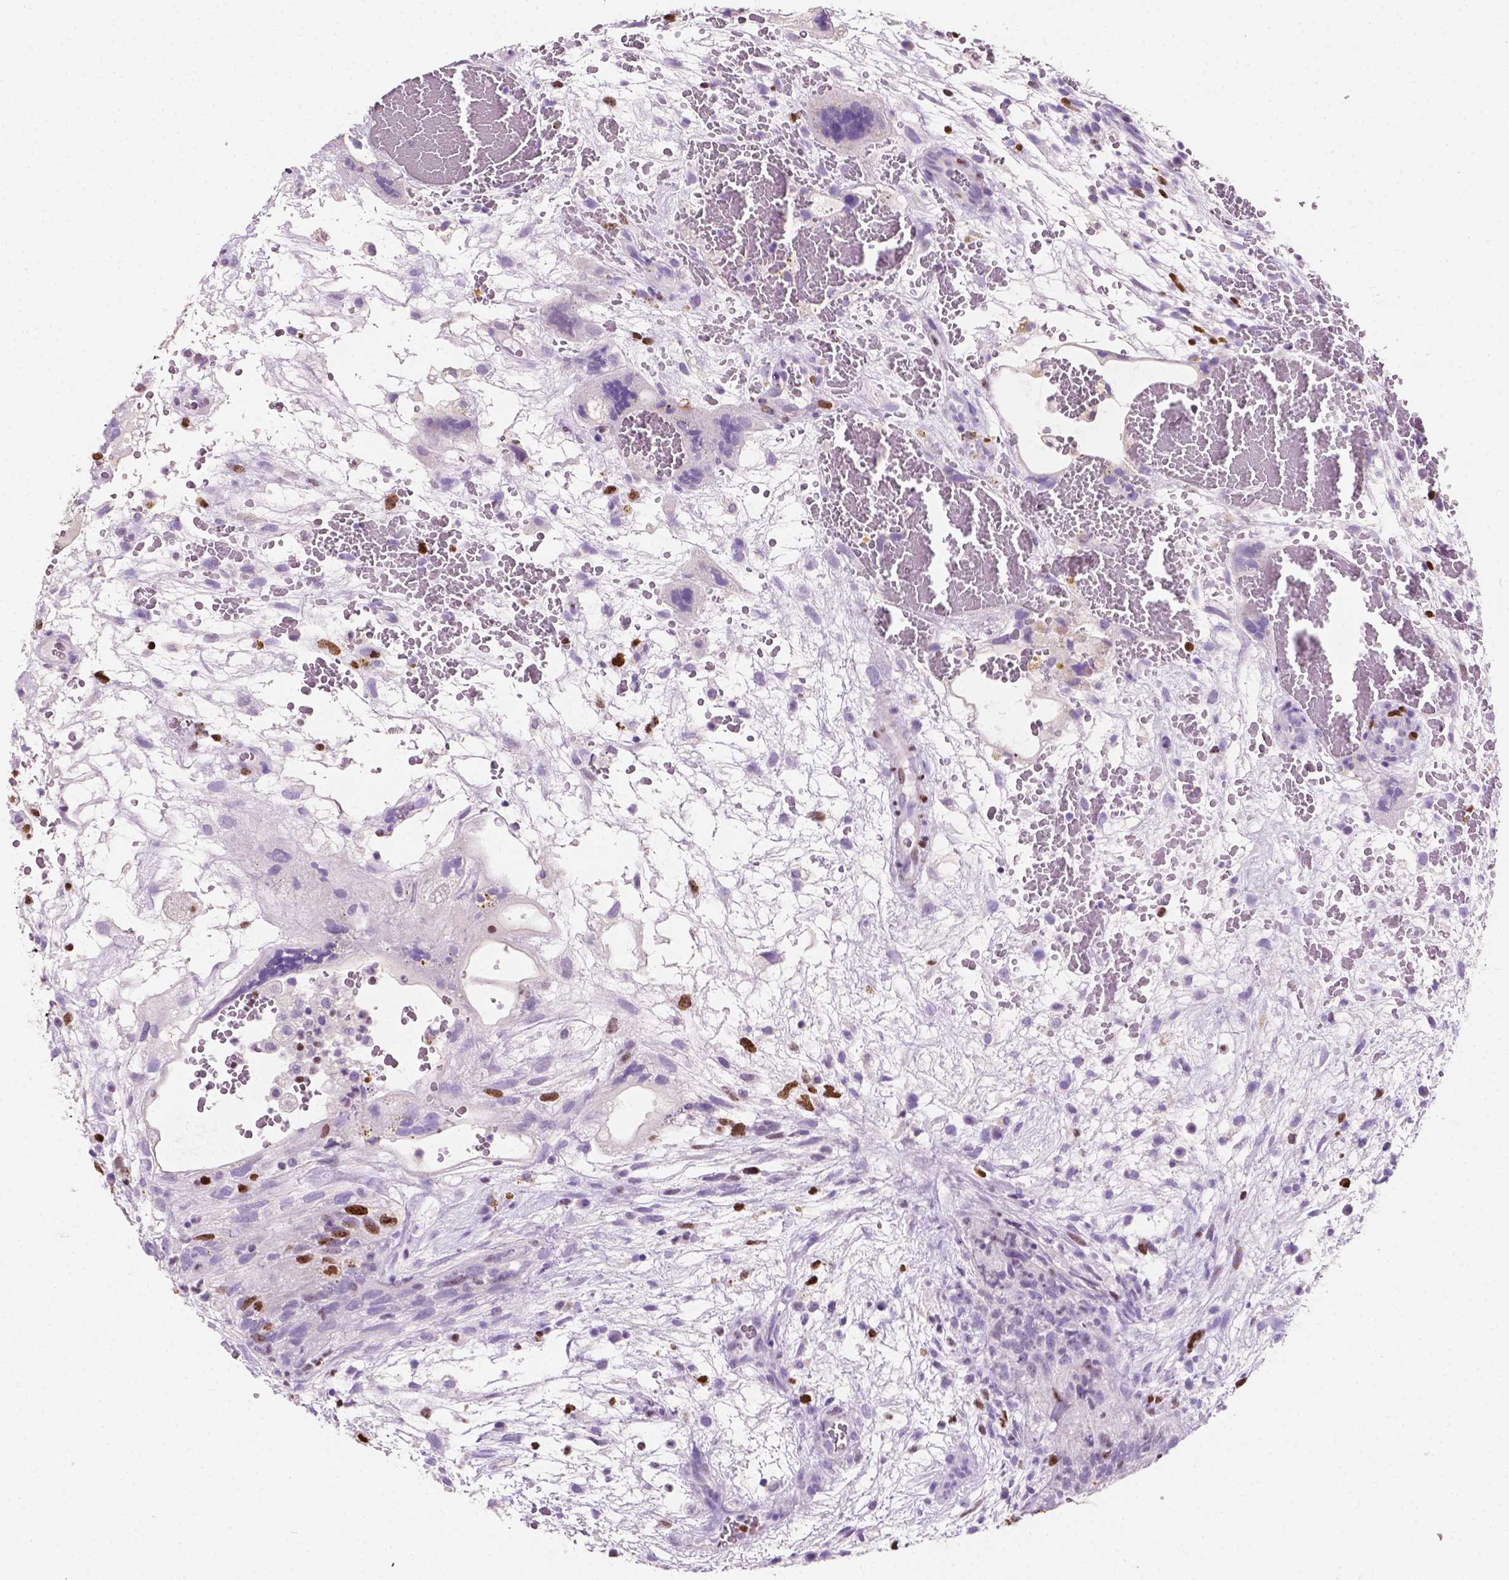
{"staining": {"intensity": "moderate", "quantity": "25%-75%", "location": "nuclear"}, "tissue": "testis cancer", "cell_type": "Tumor cells", "image_type": "cancer", "snomed": [{"axis": "morphology", "description": "Normal tissue, NOS"}, {"axis": "morphology", "description": "Carcinoma, Embryonal, NOS"}, {"axis": "topography", "description": "Testis"}], "caption": "A photomicrograph of embryonal carcinoma (testis) stained for a protein shows moderate nuclear brown staining in tumor cells. The protein is stained brown, and the nuclei are stained in blue (DAB IHC with brightfield microscopy, high magnification).", "gene": "SIAH2", "patient": {"sex": "male", "age": 32}}